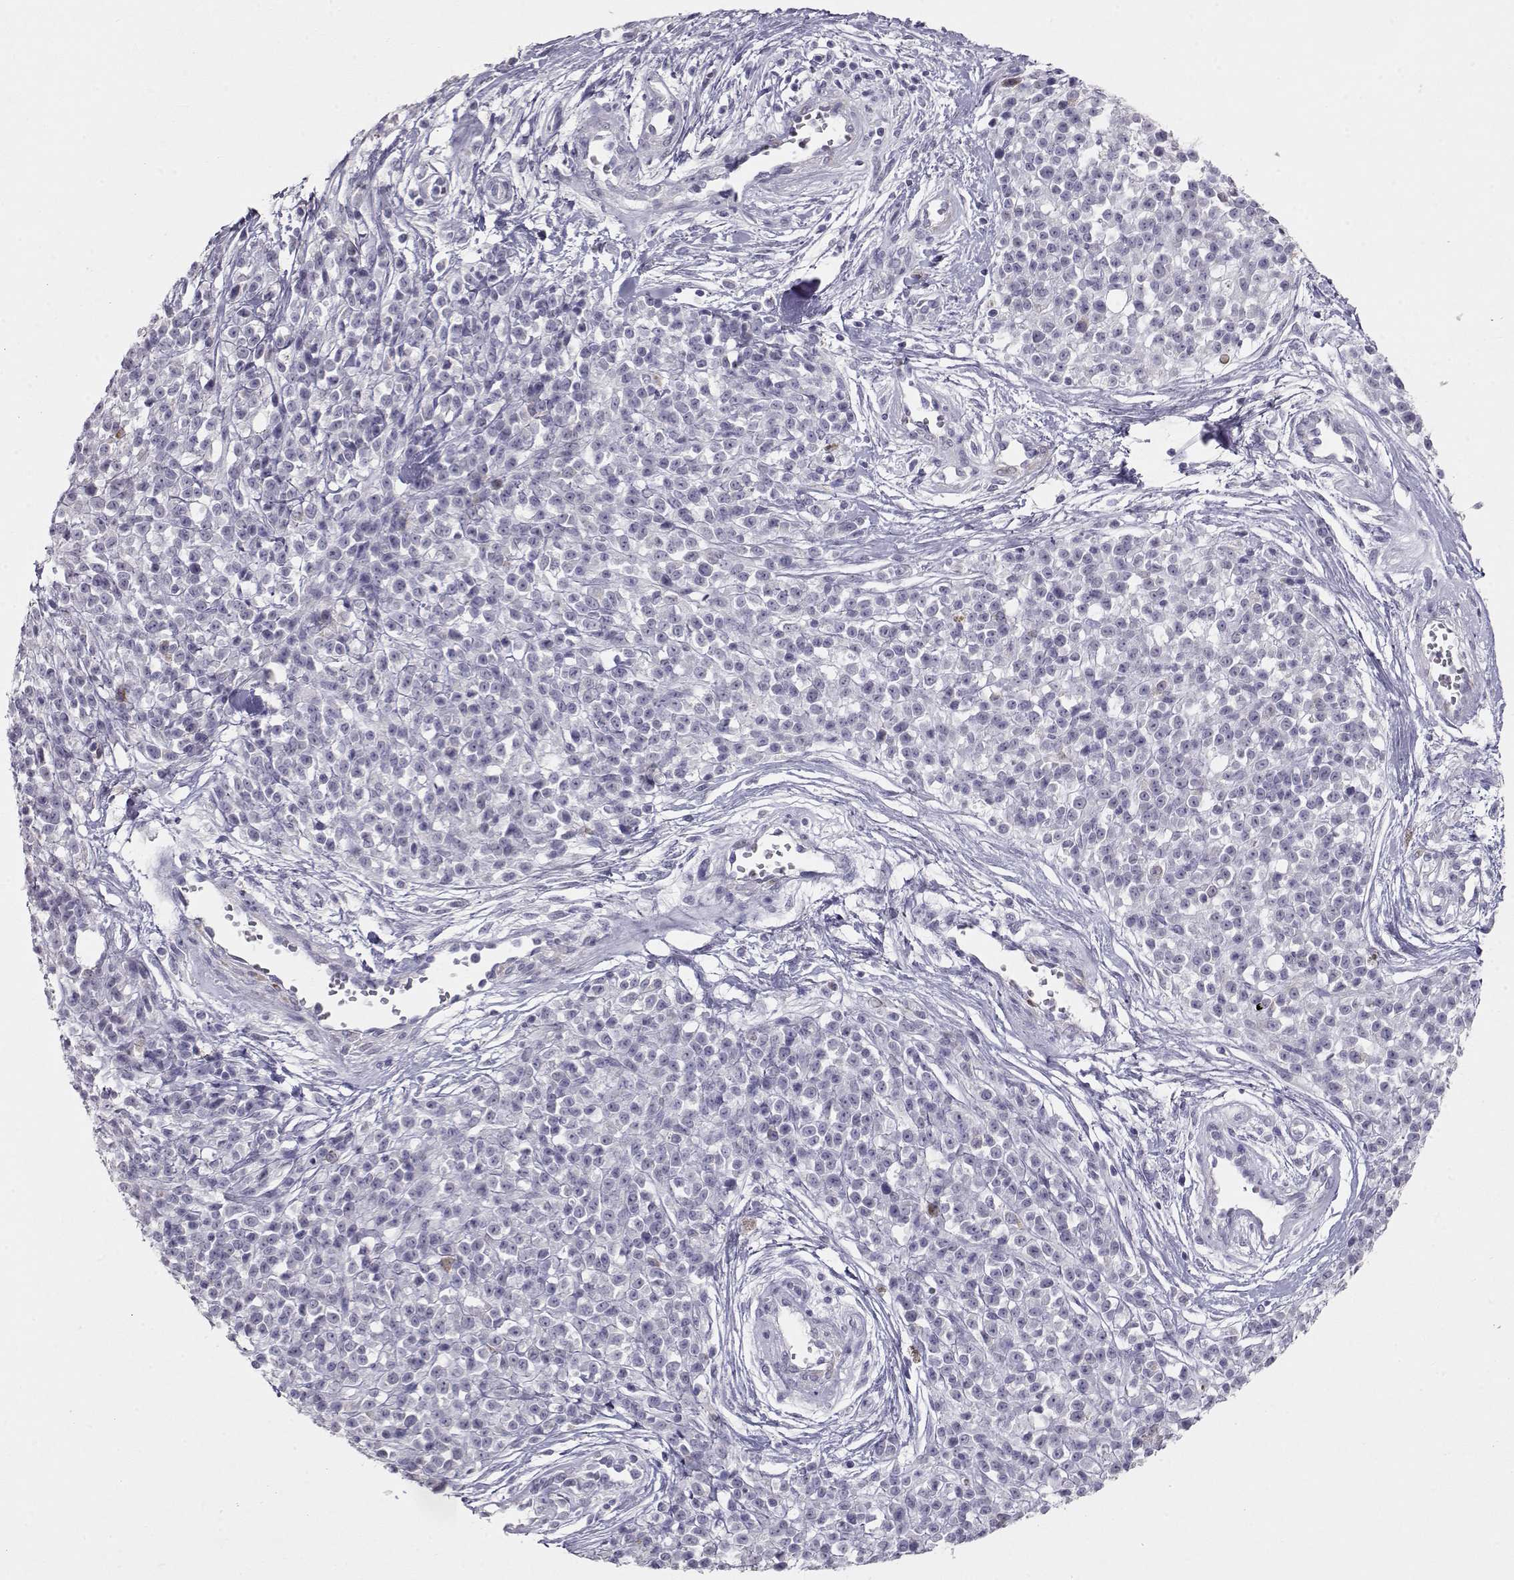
{"staining": {"intensity": "negative", "quantity": "none", "location": "none"}, "tissue": "melanoma", "cell_type": "Tumor cells", "image_type": "cancer", "snomed": [{"axis": "morphology", "description": "Malignant melanoma, NOS"}, {"axis": "topography", "description": "Skin"}, {"axis": "topography", "description": "Skin of trunk"}], "caption": "This is an immunohistochemistry (IHC) image of human malignant melanoma. There is no positivity in tumor cells.", "gene": "LAMB3", "patient": {"sex": "male", "age": 74}}